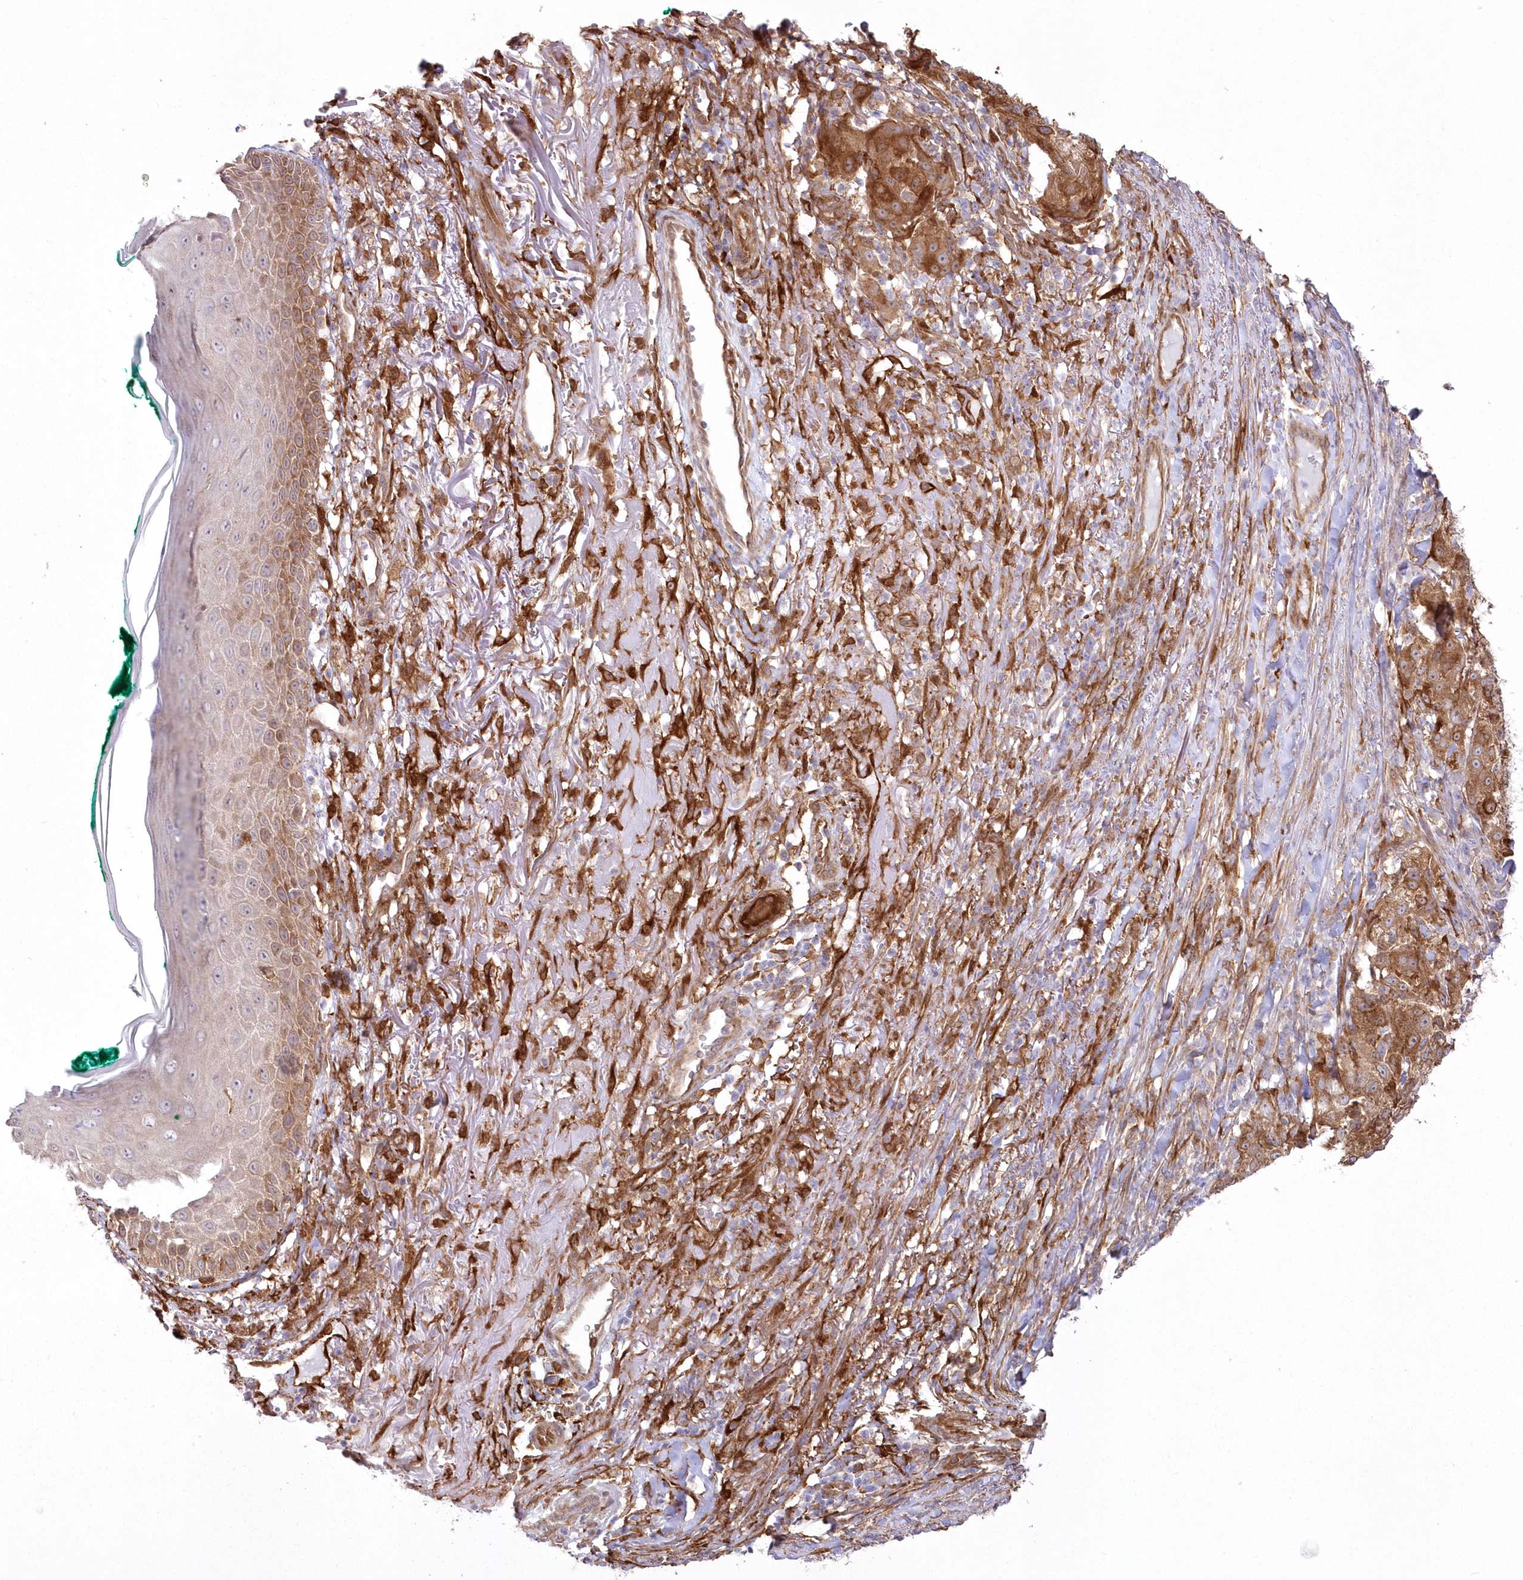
{"staining": {"intensity": "moderate", "quantity": ">75%", "location": "cytoplasmic/membranous"}, "tissue": "melanoma", "cell_type": "Tumor cells", "image_type": "cancer", "snomed": [{"axis": "morphology", "description": "Necrosis, NOS"}, {"axis": "morphology", "description": "Malignant melanoma, NOS"}, {"axis": "topography", "description": "Skin"}], "caption": "Human melanoma stained for a protein (brown) shows moderate cytoplasmic/membranous positive staining in approximately >75% of tumor cells.", "gene": "SH3PXD2B", "patient": {"sex": "female", "age": 87}}